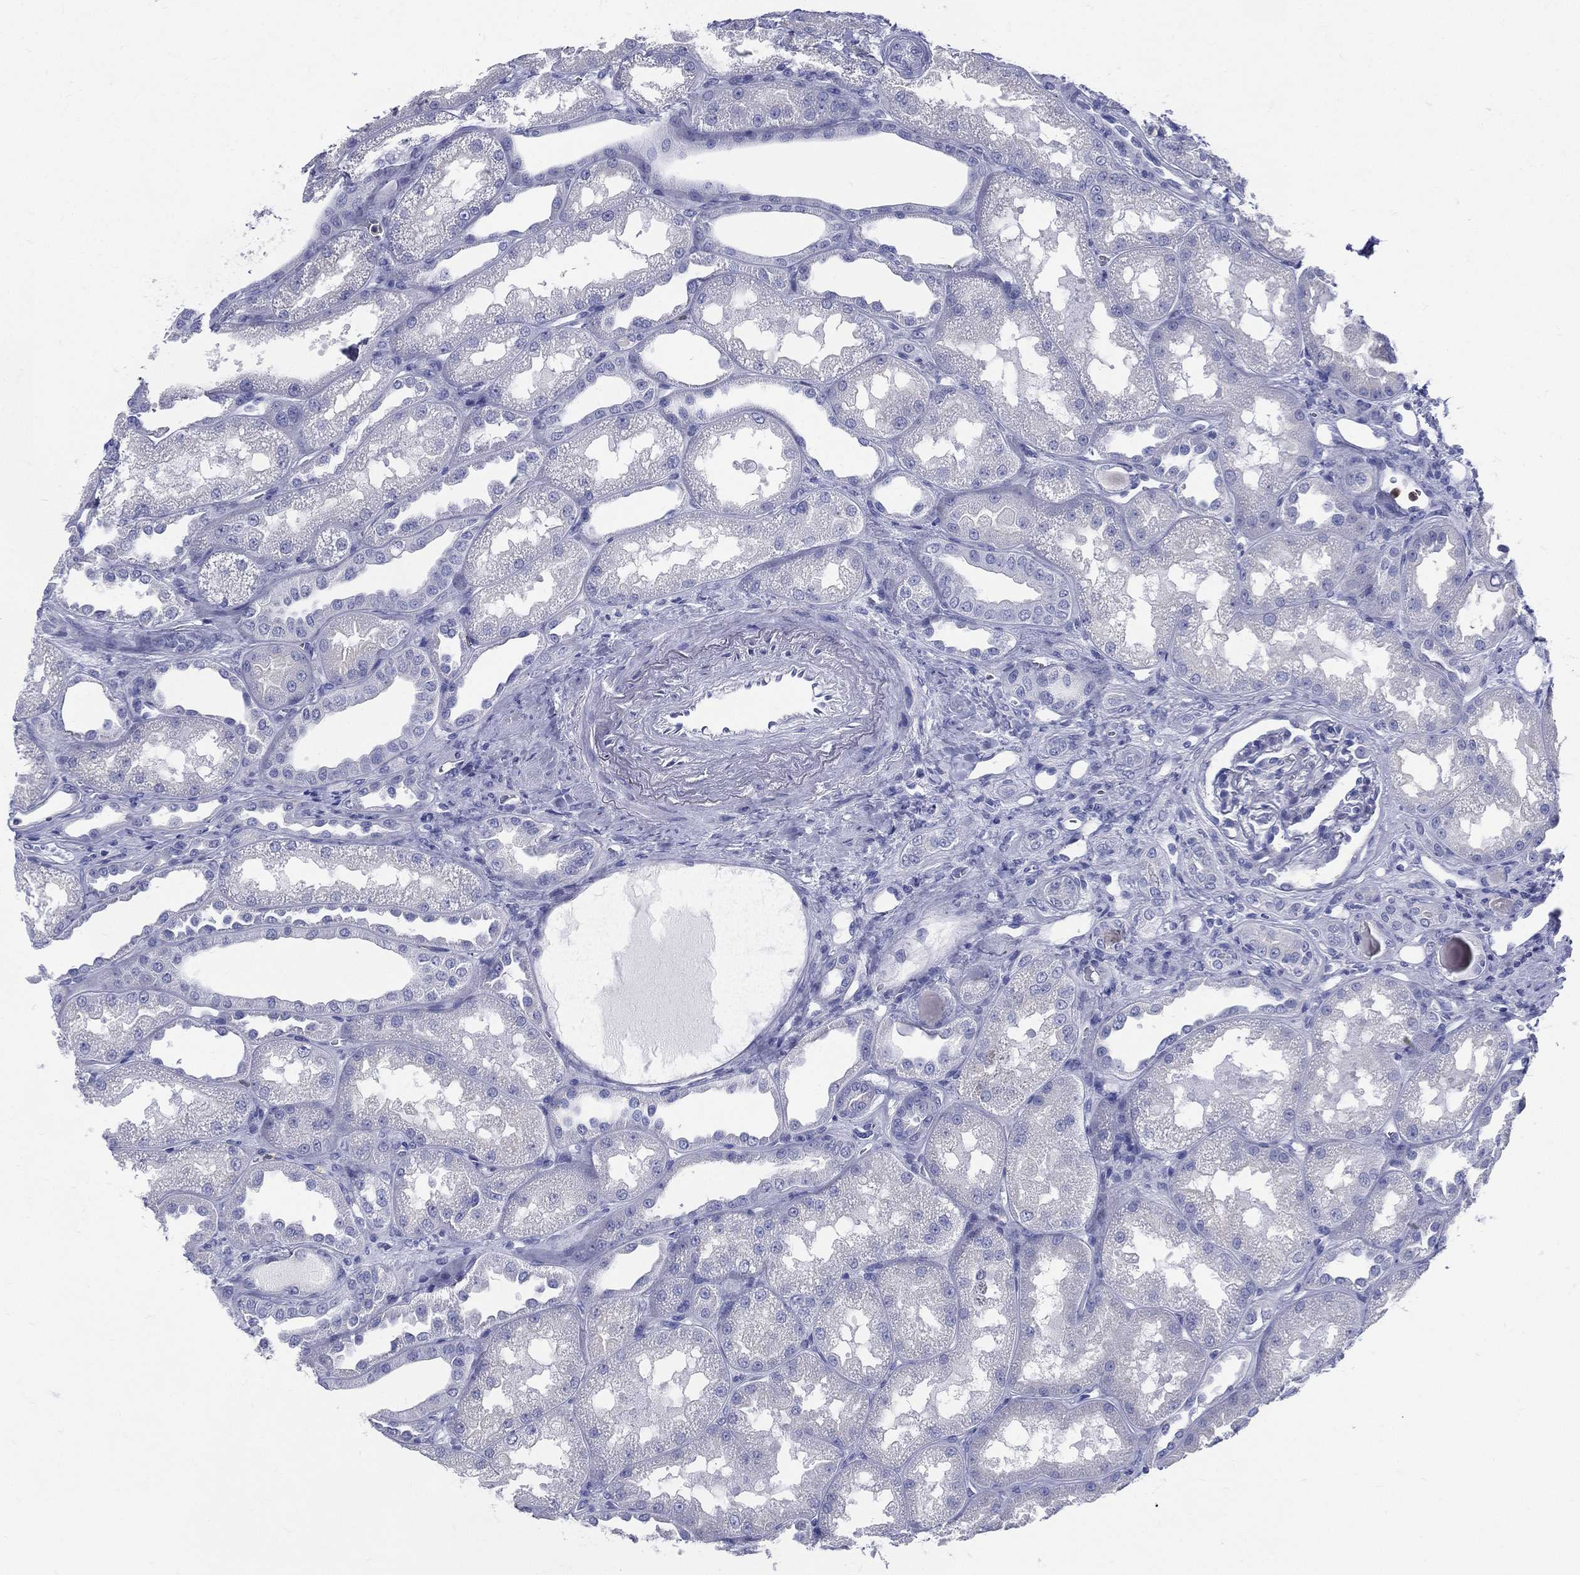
{"staining": {"intensity": "negative", "quantity": "none", "location": "none"}, "tissue": "kidney", "cell_type": "Cells in glomeruli", "image_type": "normal", "snomed": [{"axis": "morphology", "description": "Normal tissue, NOS"}, {"axis": "topography", "description": "Kidney"}], "caption": "An immunohistochemistry micrograph of benign kidney is shown. There is no staining in cells in glomeruli of kidney. (DAB immunohistochemistry with hematoxylin counter stain).", "gene": "DEFB121", "patient": {"sex": "male", "age": 61}}